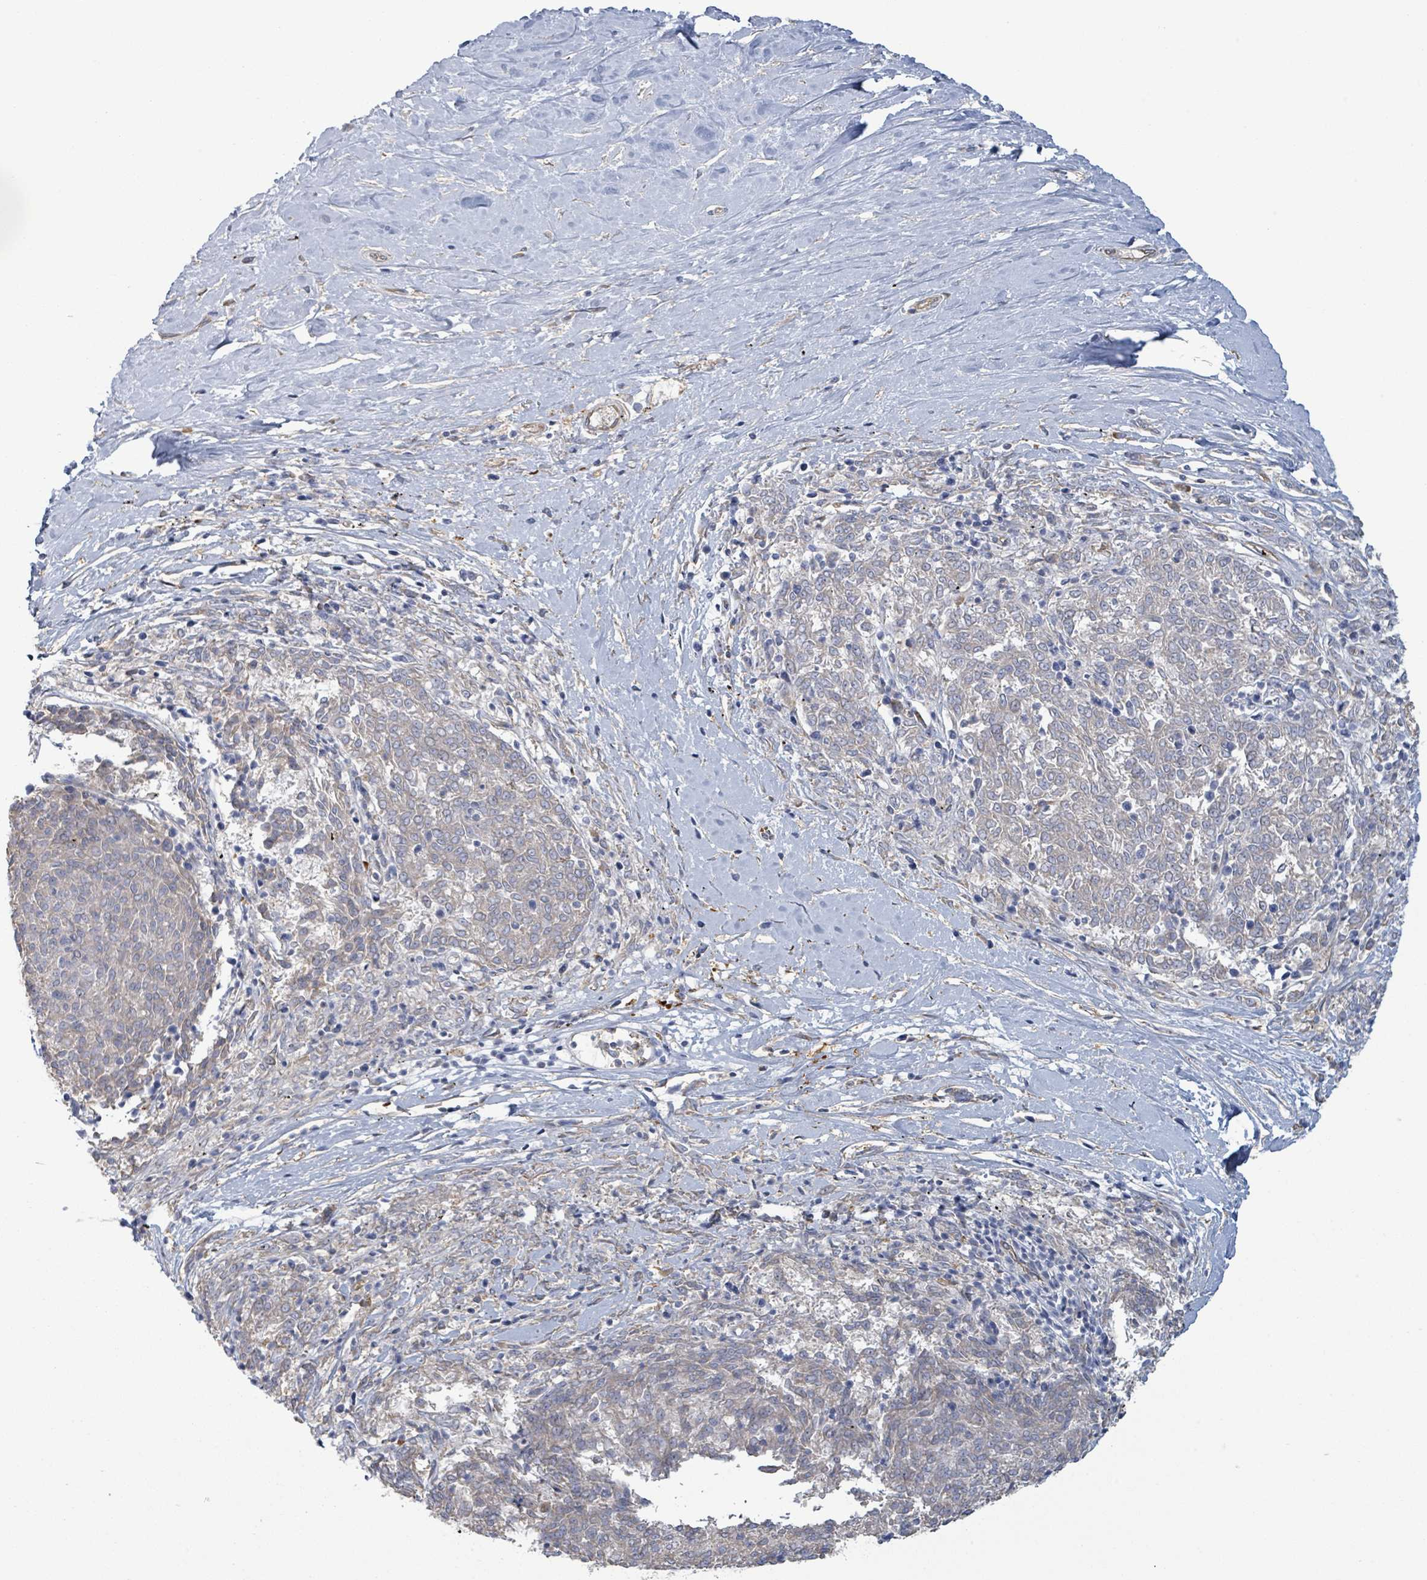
{"staining": {"intensity": "negative", "quantity": "none", "location": "none"}, "tissue": "melanoma", "cell_type": "Tumor cells", "image_type": "cancer", "snomed": [{"axis": "morphology", "description": "Malignant melanoma, NOS"}, {"axis": "topography", "description": "Skin"}], "caption": "Immunohistochemistry histopathology image of melanoma stained for a protein (brown), which demonstrates no expression in tumor cells.", "gene": "COL13A1", "patient": {"sex": "female", "age": 72}}